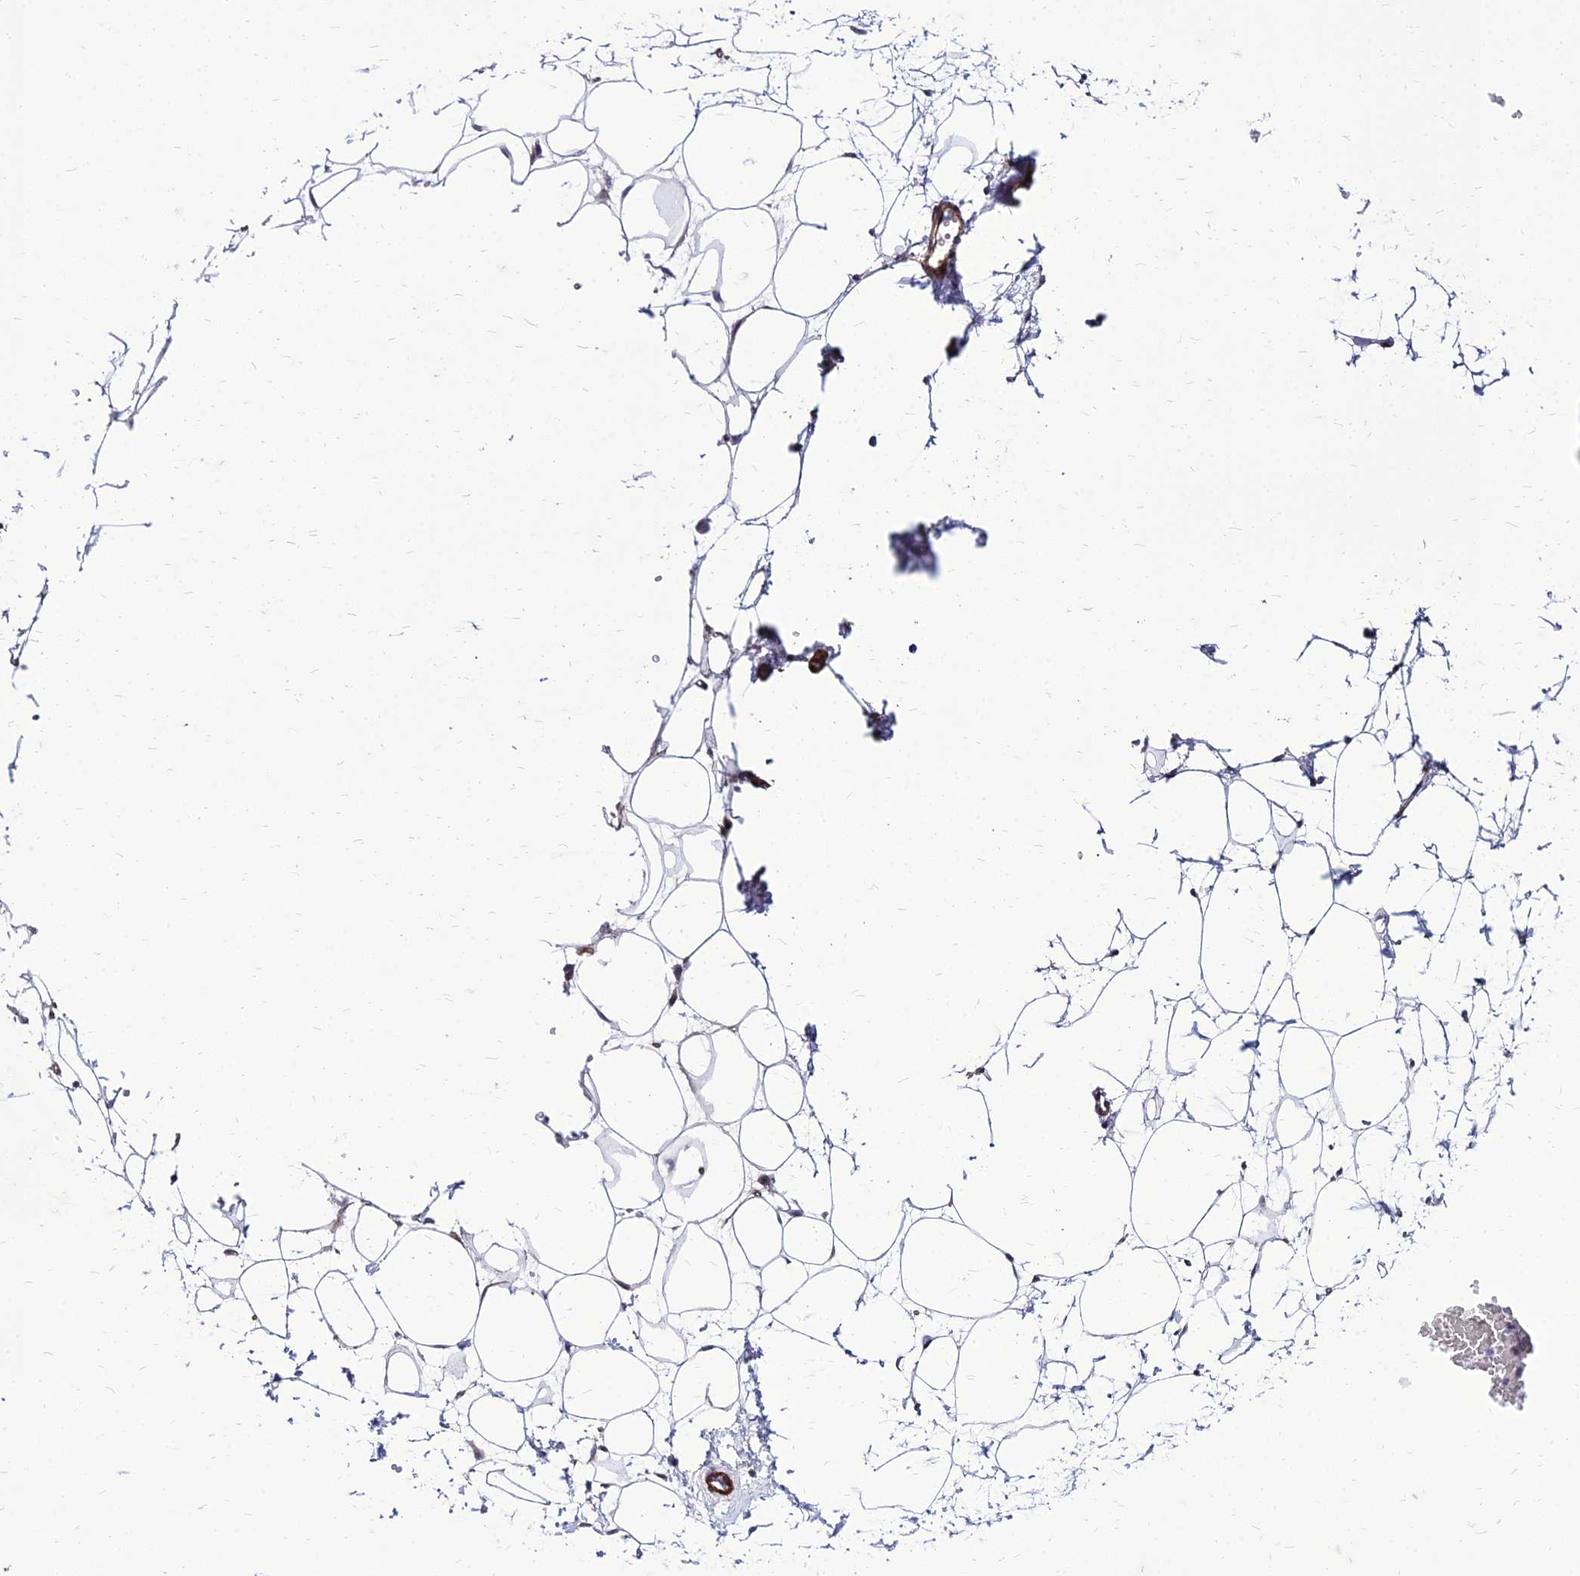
{"staining": {"intensity": "weak", "quantity": ">75%", "location": "cytoplasmic/membranous"}, "tissue": "breast", "cell_type": "Adipocytes", "image_type": "normal", "snomed": [{"axis": "morphology", "description": "Normal tissue, NOS"}, {"axis": "morphology", "description": "Adenoma, NOS"}, {"axis": "topography", "description": "Breast"}], "caption": "Immunohistochemistry (IHC) photomicrograph of unremarkable breast: human breast stained using immunohistochemistry displays low levels of weak protein expression localized specifically in the cytoplasmic/membranous of adipocytes, appearing as a cytoplasmic/membranous brown color.", "gene": "YEATS2", "patient": {"sex": "female", "age": 23}}